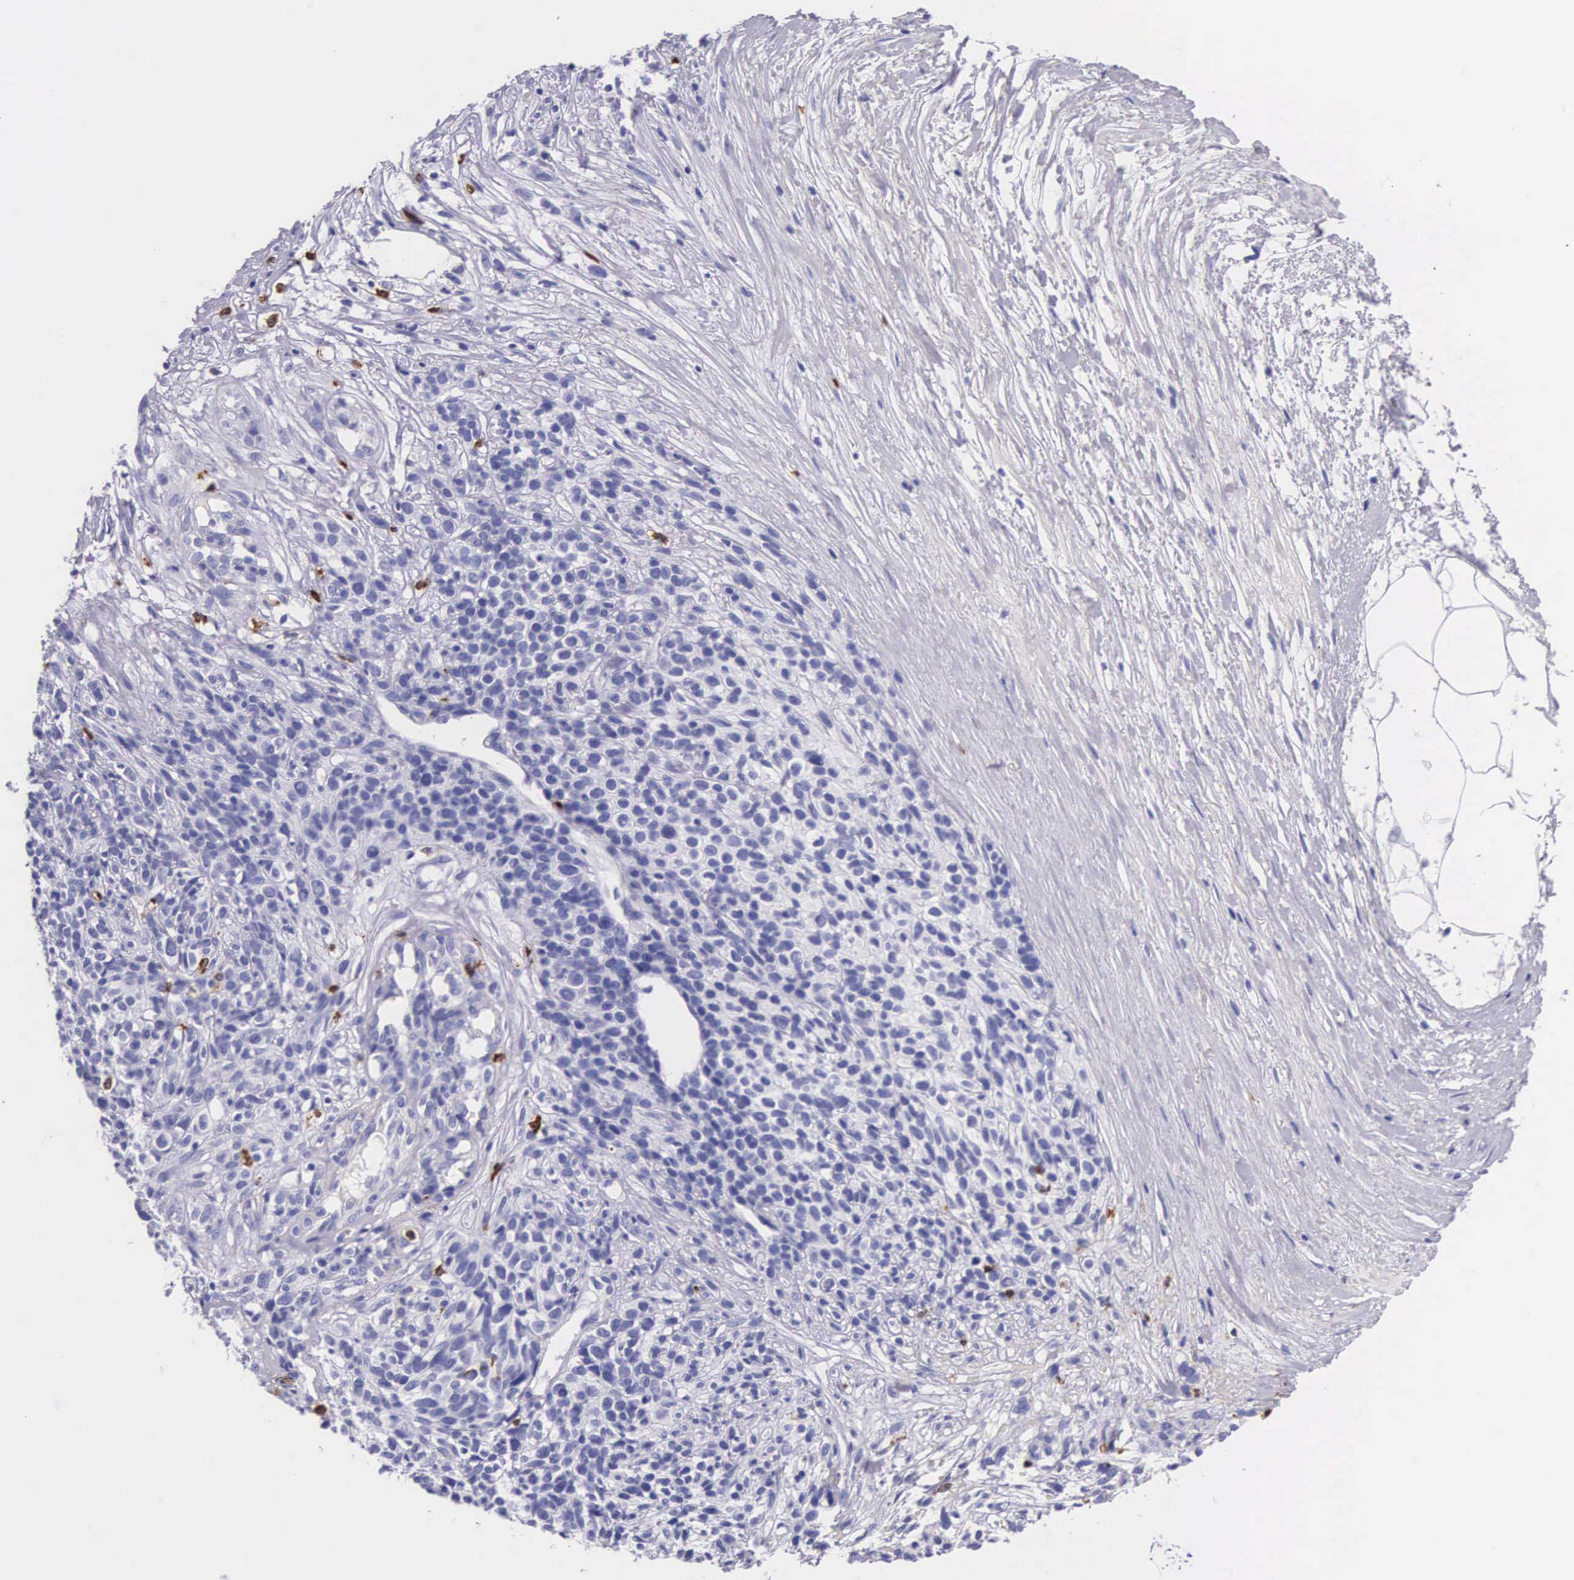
{"staining": {"intensity": "negative", "quantity": "none", "location": "none"}, "tissue": "melanoma", "cell_type": "Tumor cells", "image_type": "cancer", "snomed": [{"axis": "morphology", "description": "Malignant melanoma, NOS"}, {"axis": "topography", "description": "Skin"}], "caption": "IHC of human malignant melanoma reveals no staining in tumor cells.", "gene": "FCN1", "patient": {"sex": "female", "age": 85}}